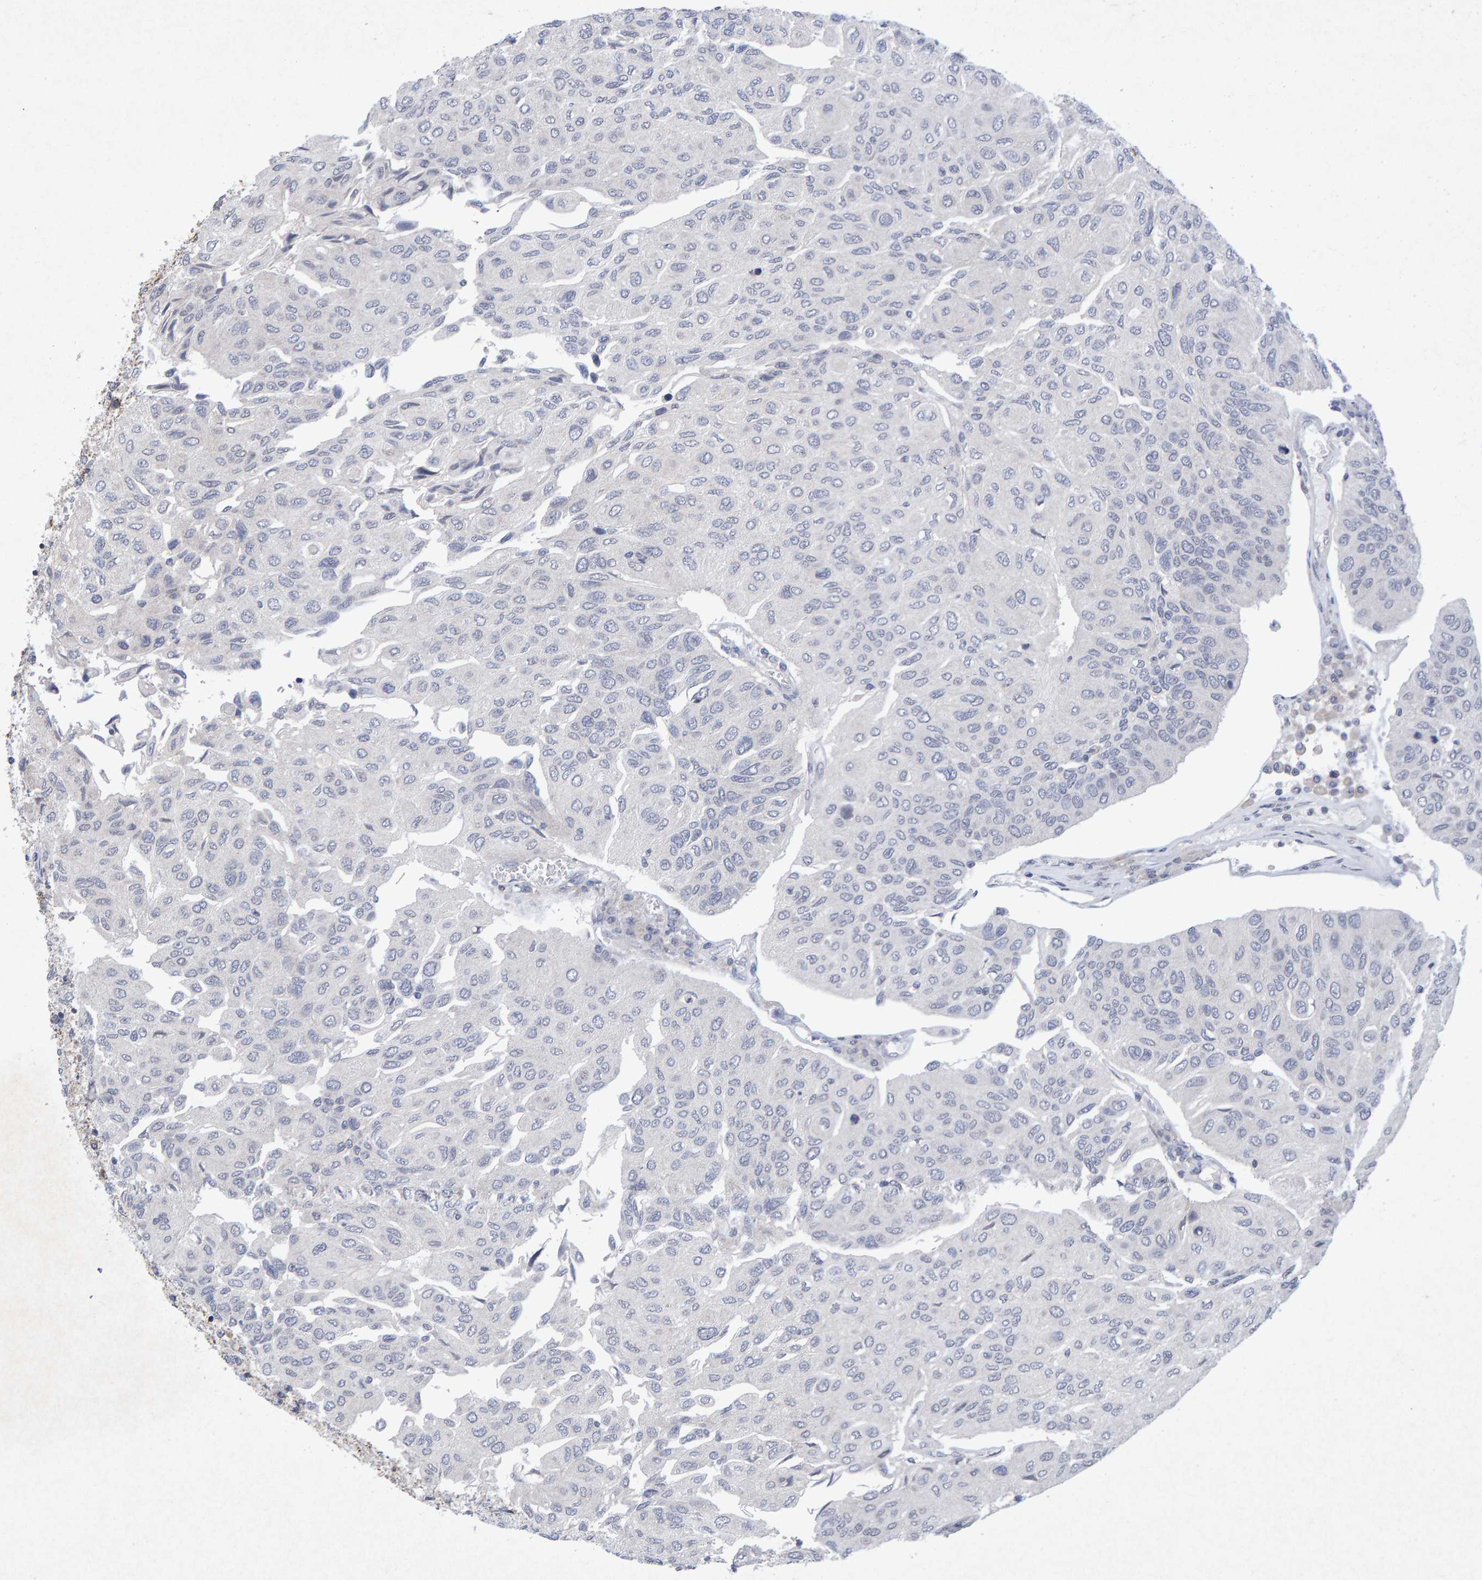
{"staining": {"intensity": "negative", "quantity": "none", "location": "none"}, "tissue": "urothelial cancer", "cell_type": "Tumor cells", "image_type": "cancer", "snomed": [{"axis": "morphology", "description": "Urothelial carcinoma, High grade"}, {"axis": "topography", "description": "Urinary bladder"}], "caption": "Image shows no significant protein positivity in tumor cells of urothelial cancer.", "gene": "CDH2", "patient": {"sex": "male", "age": 66}}